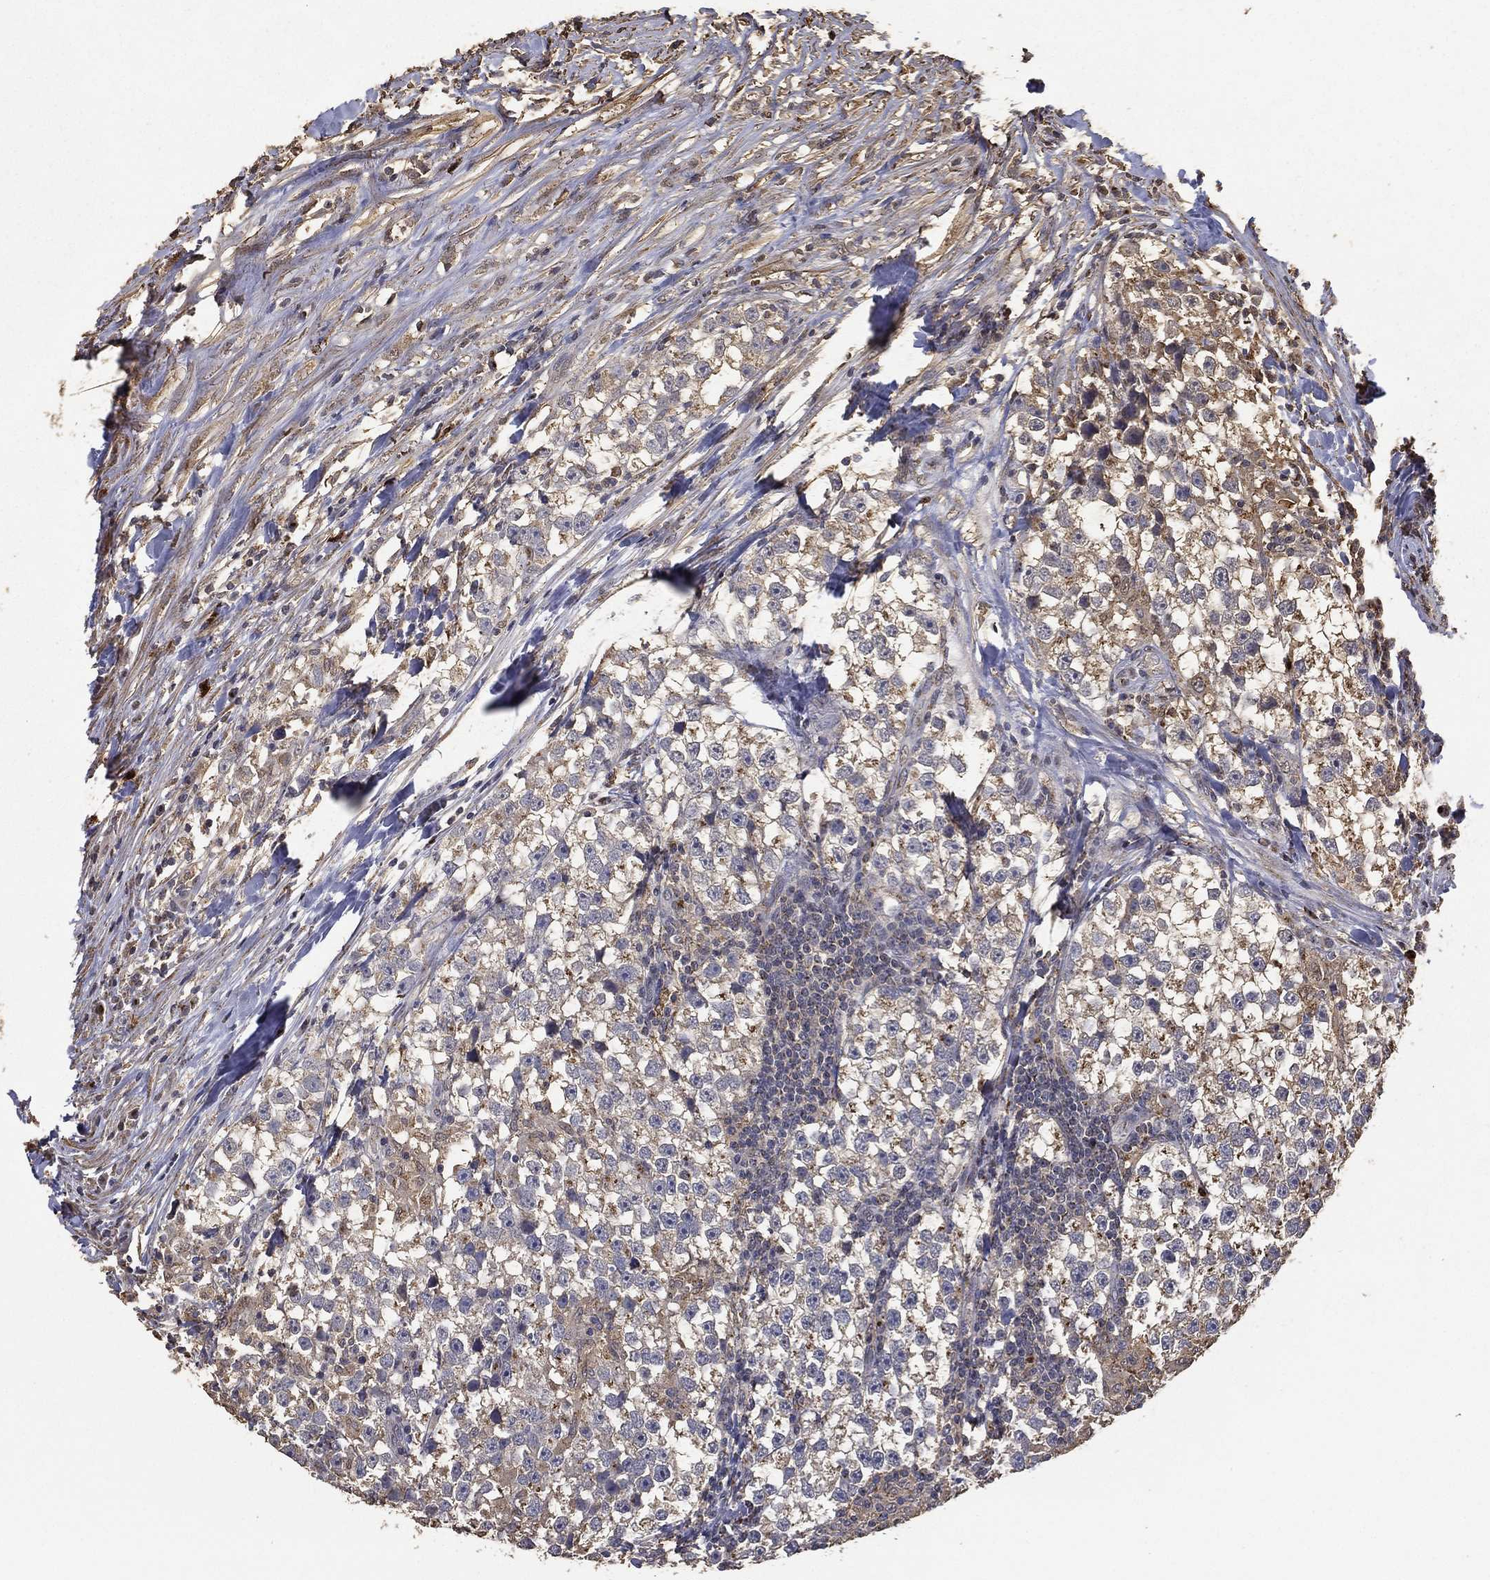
{"staining": {"intensity": "moderate", "quantity": "<25%", "location": "cytoplasmic/membranous"}, "tissue": "testis cancer", "cell_type": "Tumor cells", "image_type": "cancer", "snomed": [{"axis": "morphology", "description": "Seminoma, NOS"}, {"axis": "topography", "description": "Testis"}], "caption": "This is an image of IHC staining of testis cancer (seminoma), which shows moderate expression in the cytoplasmic/membranous of tumor cells.", "gene": "GPR183", "patient": {"sex": "male", "age": 46}}